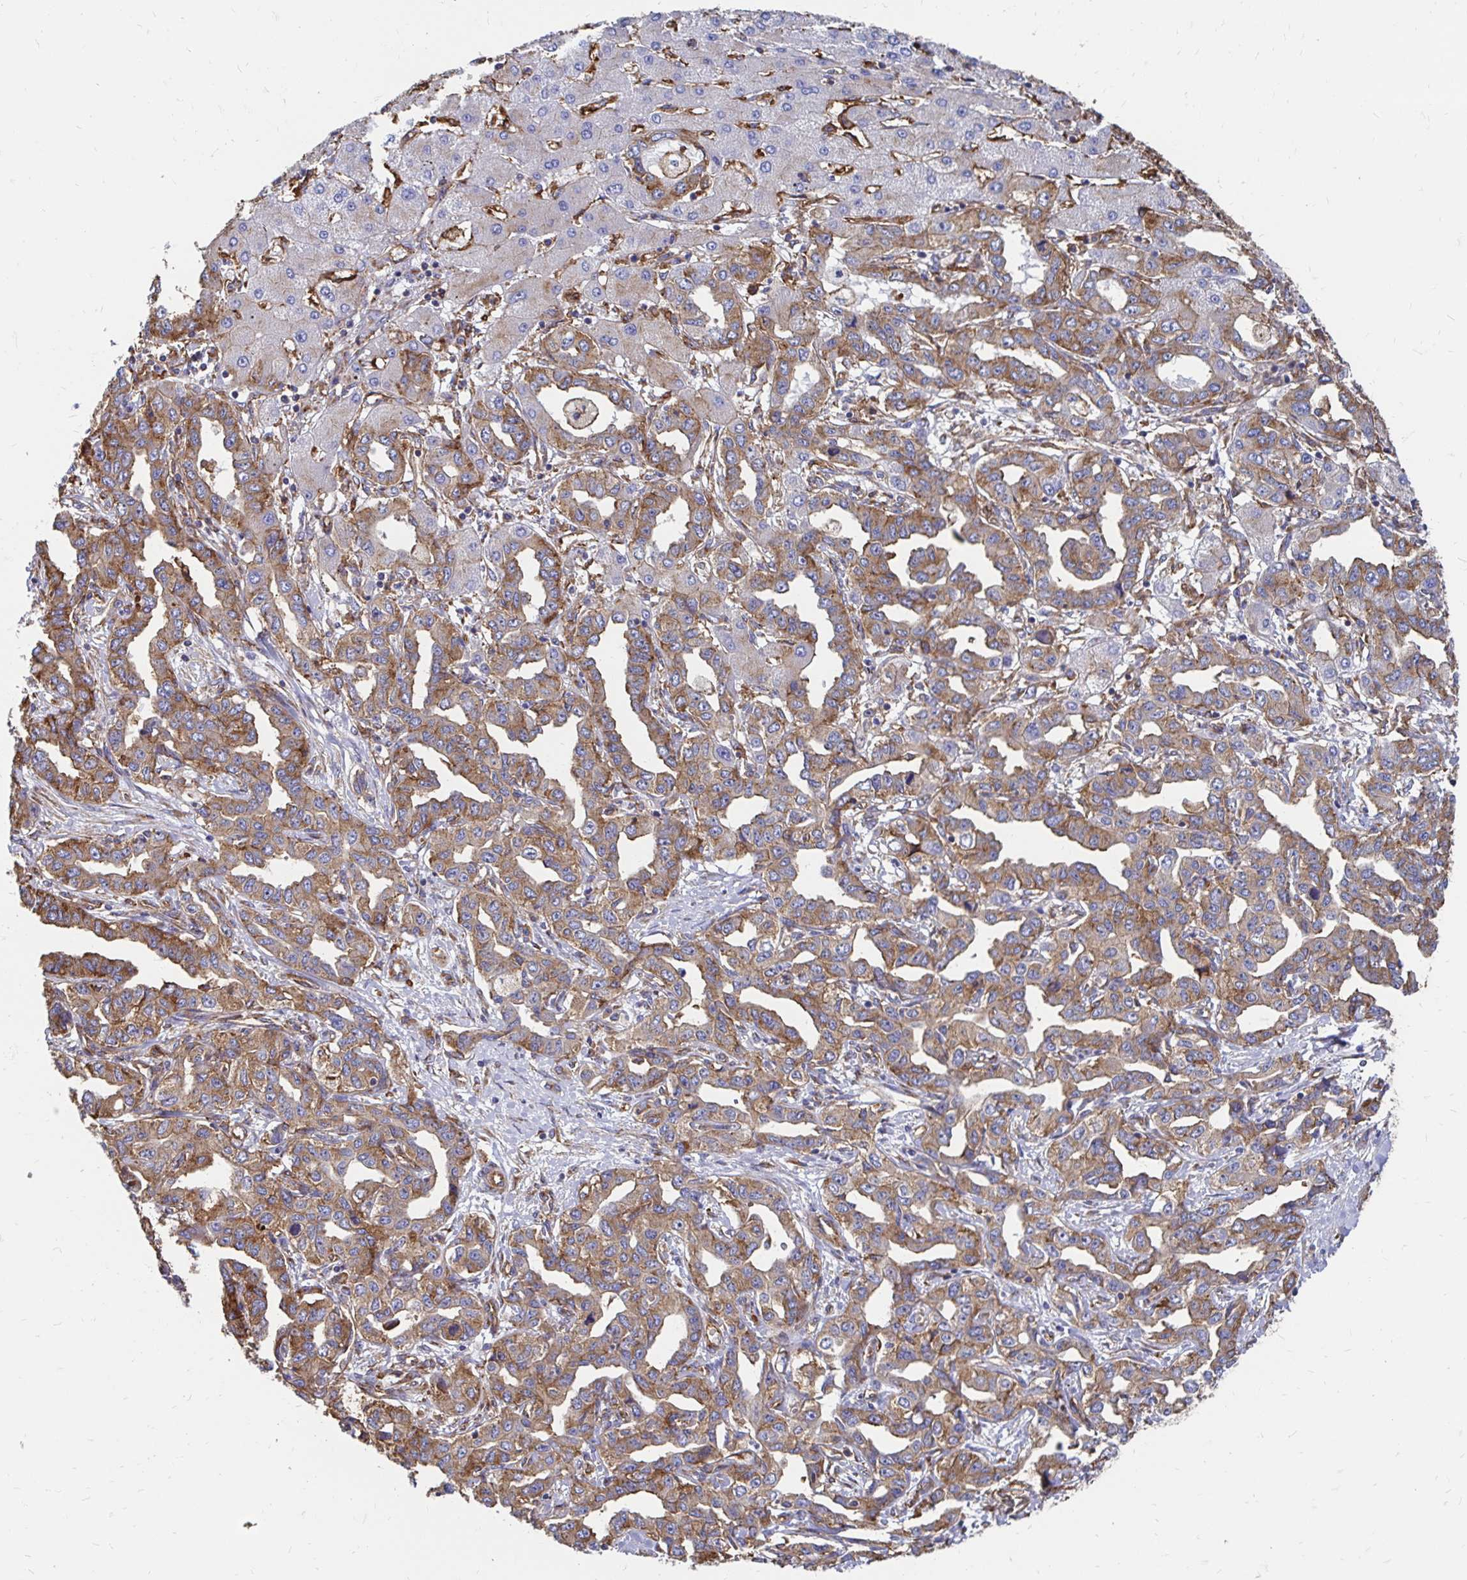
{"staining": {"intensity": "moderate", "quantity": ">75%", "location": "cytoplasmic/membranous"}, "tissue": "liver cancer", "cell_type": "Tumor cells", "image_type": "cancer", "snomed": [{"axis": "morphology", "description": "Cholangiocarcinoma"}, {"axis": "topography", "description": "Liver"}], "caption": "A micrograph of liver cancer (cholangiocarcinoma) stained for a protein reveals moderate cytoplasmic/membranous brown staining in tumor cells. The staining is performed using DAB (3,3'-diaminobenzidine) brown chromogen to label protein expression. The nuclei are counter-stained blue using hematoxylin.", "gene": "CLTC", "patient": {"sex": "male", "age": 59}}